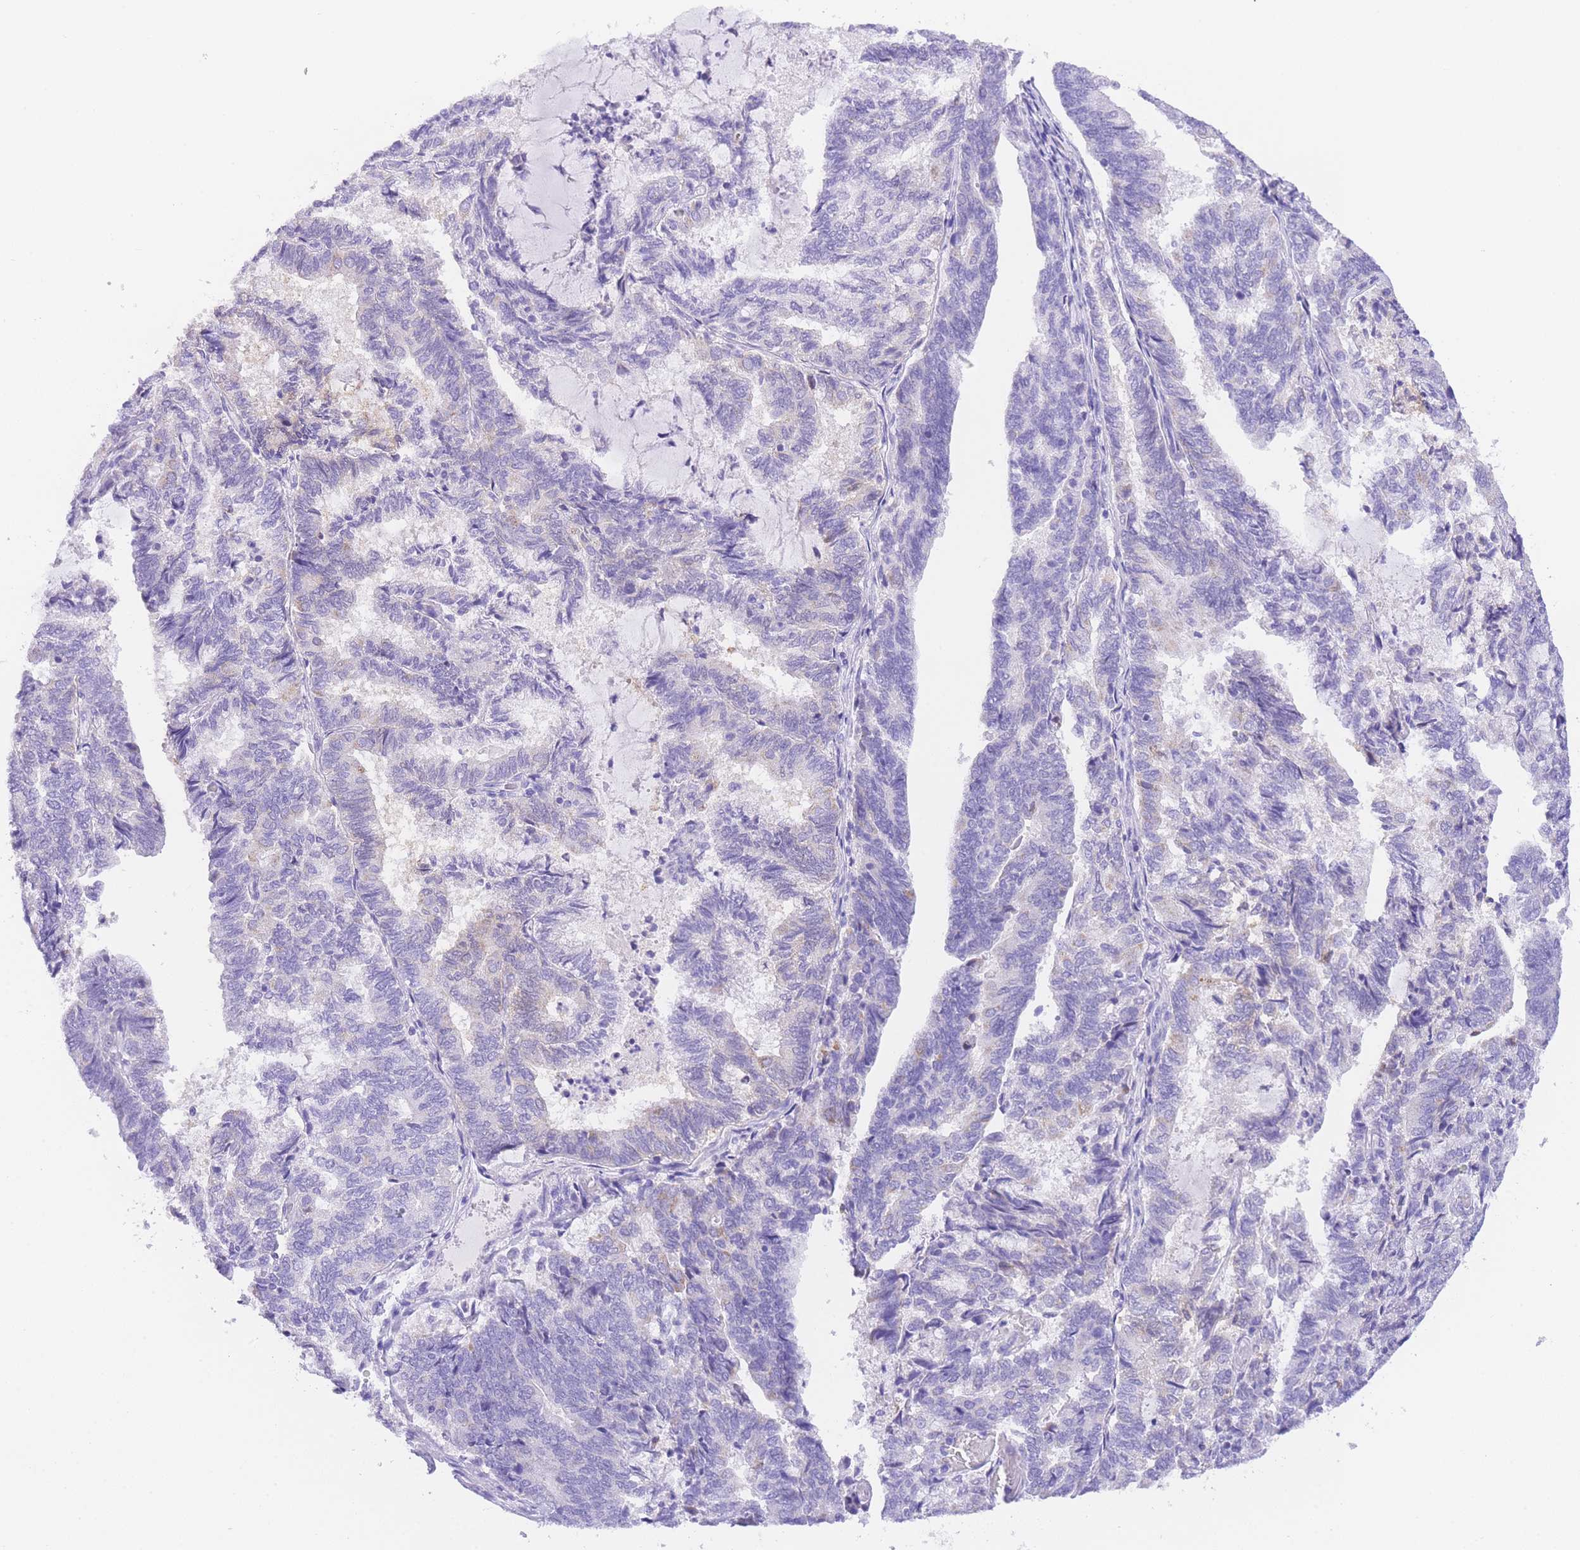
{"staining": {"intensity": "negative", "quantity": "none", "location": "none"}, "tissue": "endometrial cancer", "cell_type": "Tumor cells", "image_type": "cancer", "snomed": [{"axis": "morphology", "description": "Adenocarcinoma, NOS"}, {"axis": "topography", "description": "Endometrium"}], "caption": "Micrograph shows no significant protein expression in tumor cells of endometrial adenocarcinoma.", "gene": "NKD2", "patient": {"sex": "female", "age": 80}}